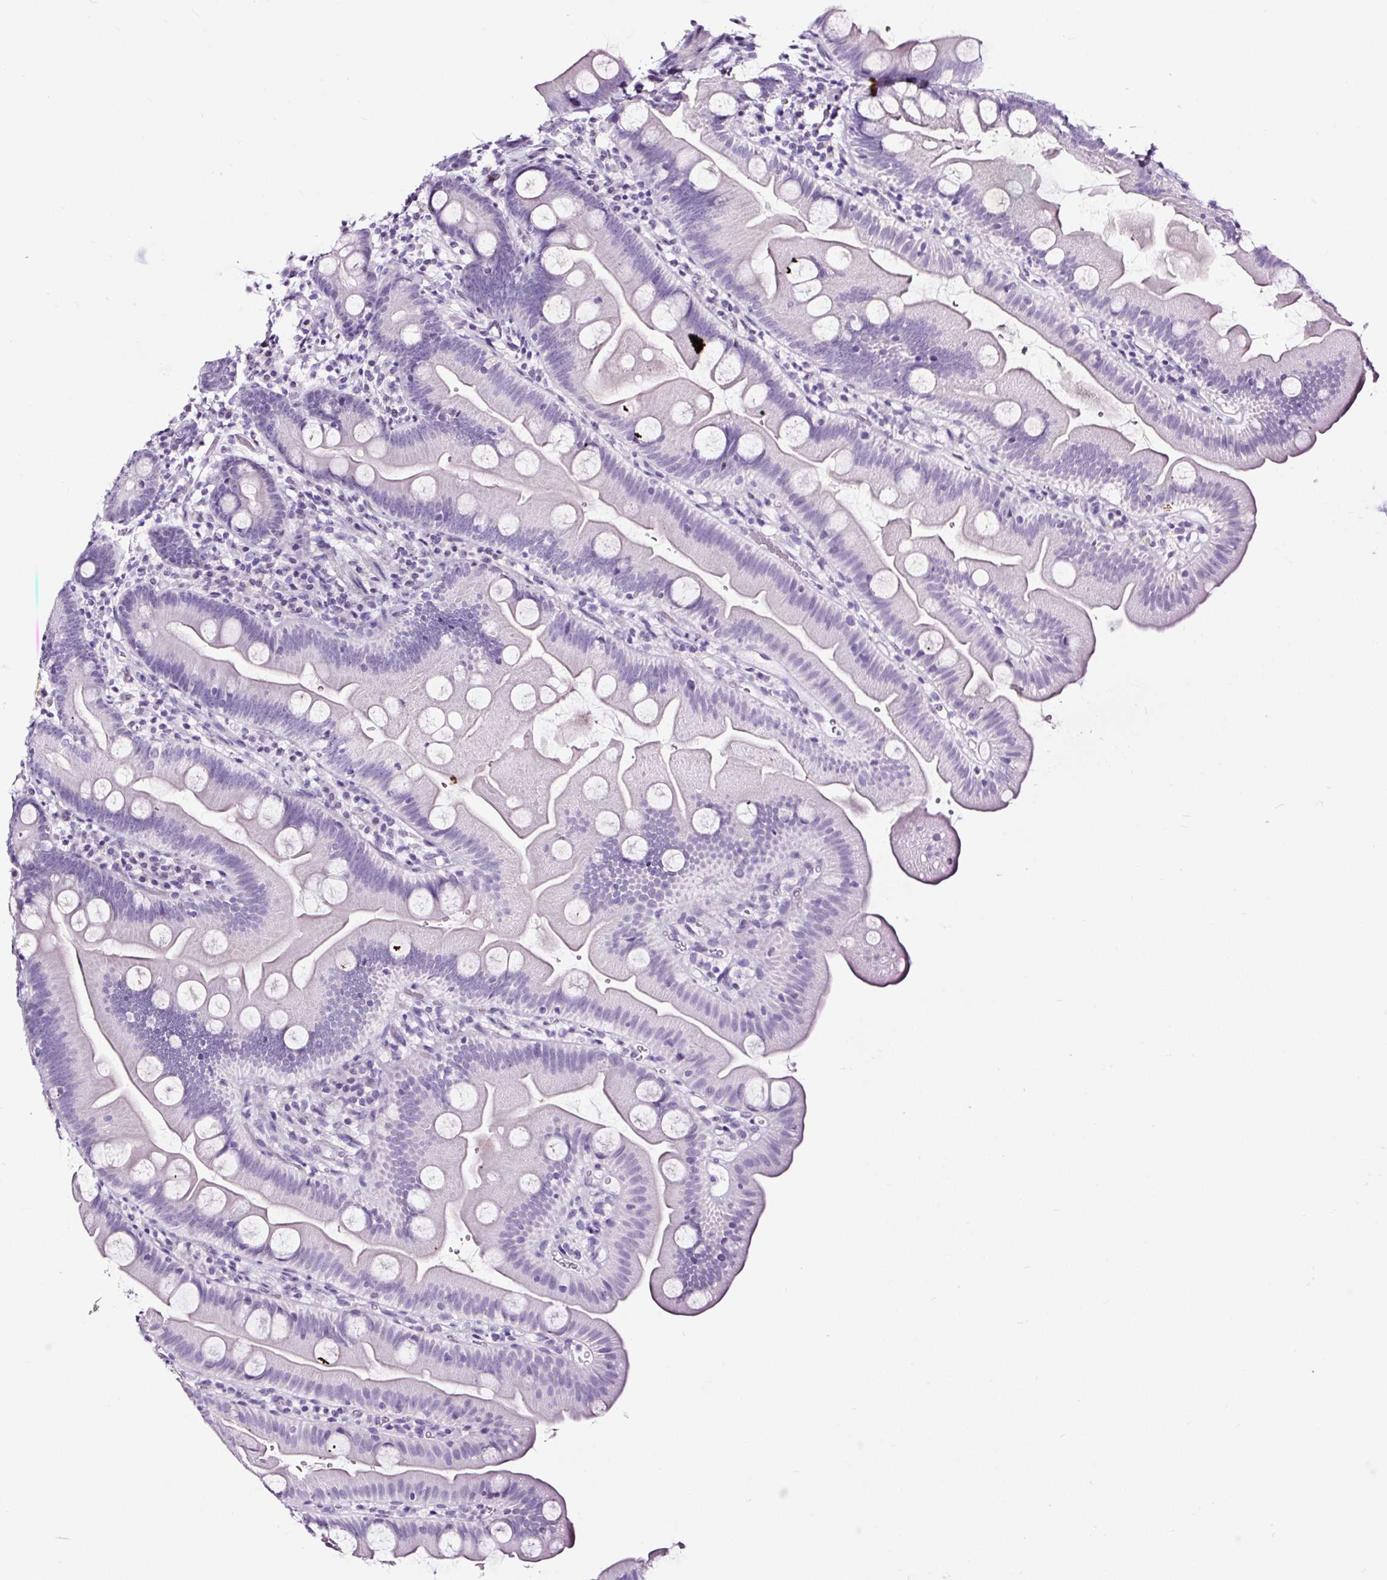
{"staining": {"intensity": "negative", "quantity": "none", "location": "none"}, "tissue": "small intestine", "cell_type": "Glandular cells", "image_type": "normal", "snomed": [{"axis": "morphology", "description": "Normal tissue, NOS"}, {"axis": "topography", "description": "Small intestine"}], "caption": "DAB (3,3'-diaminobenzidine) immunohistochemical staining of benign human small intestine reveals no significant expression in glandular cells. (Stains: DAB IHC with hematoxylin counter stain, Microscopy: brightfield microscopy at high magnification).", "gene": "NPHS2", "patient": {"sex": "female", "age": 68}}